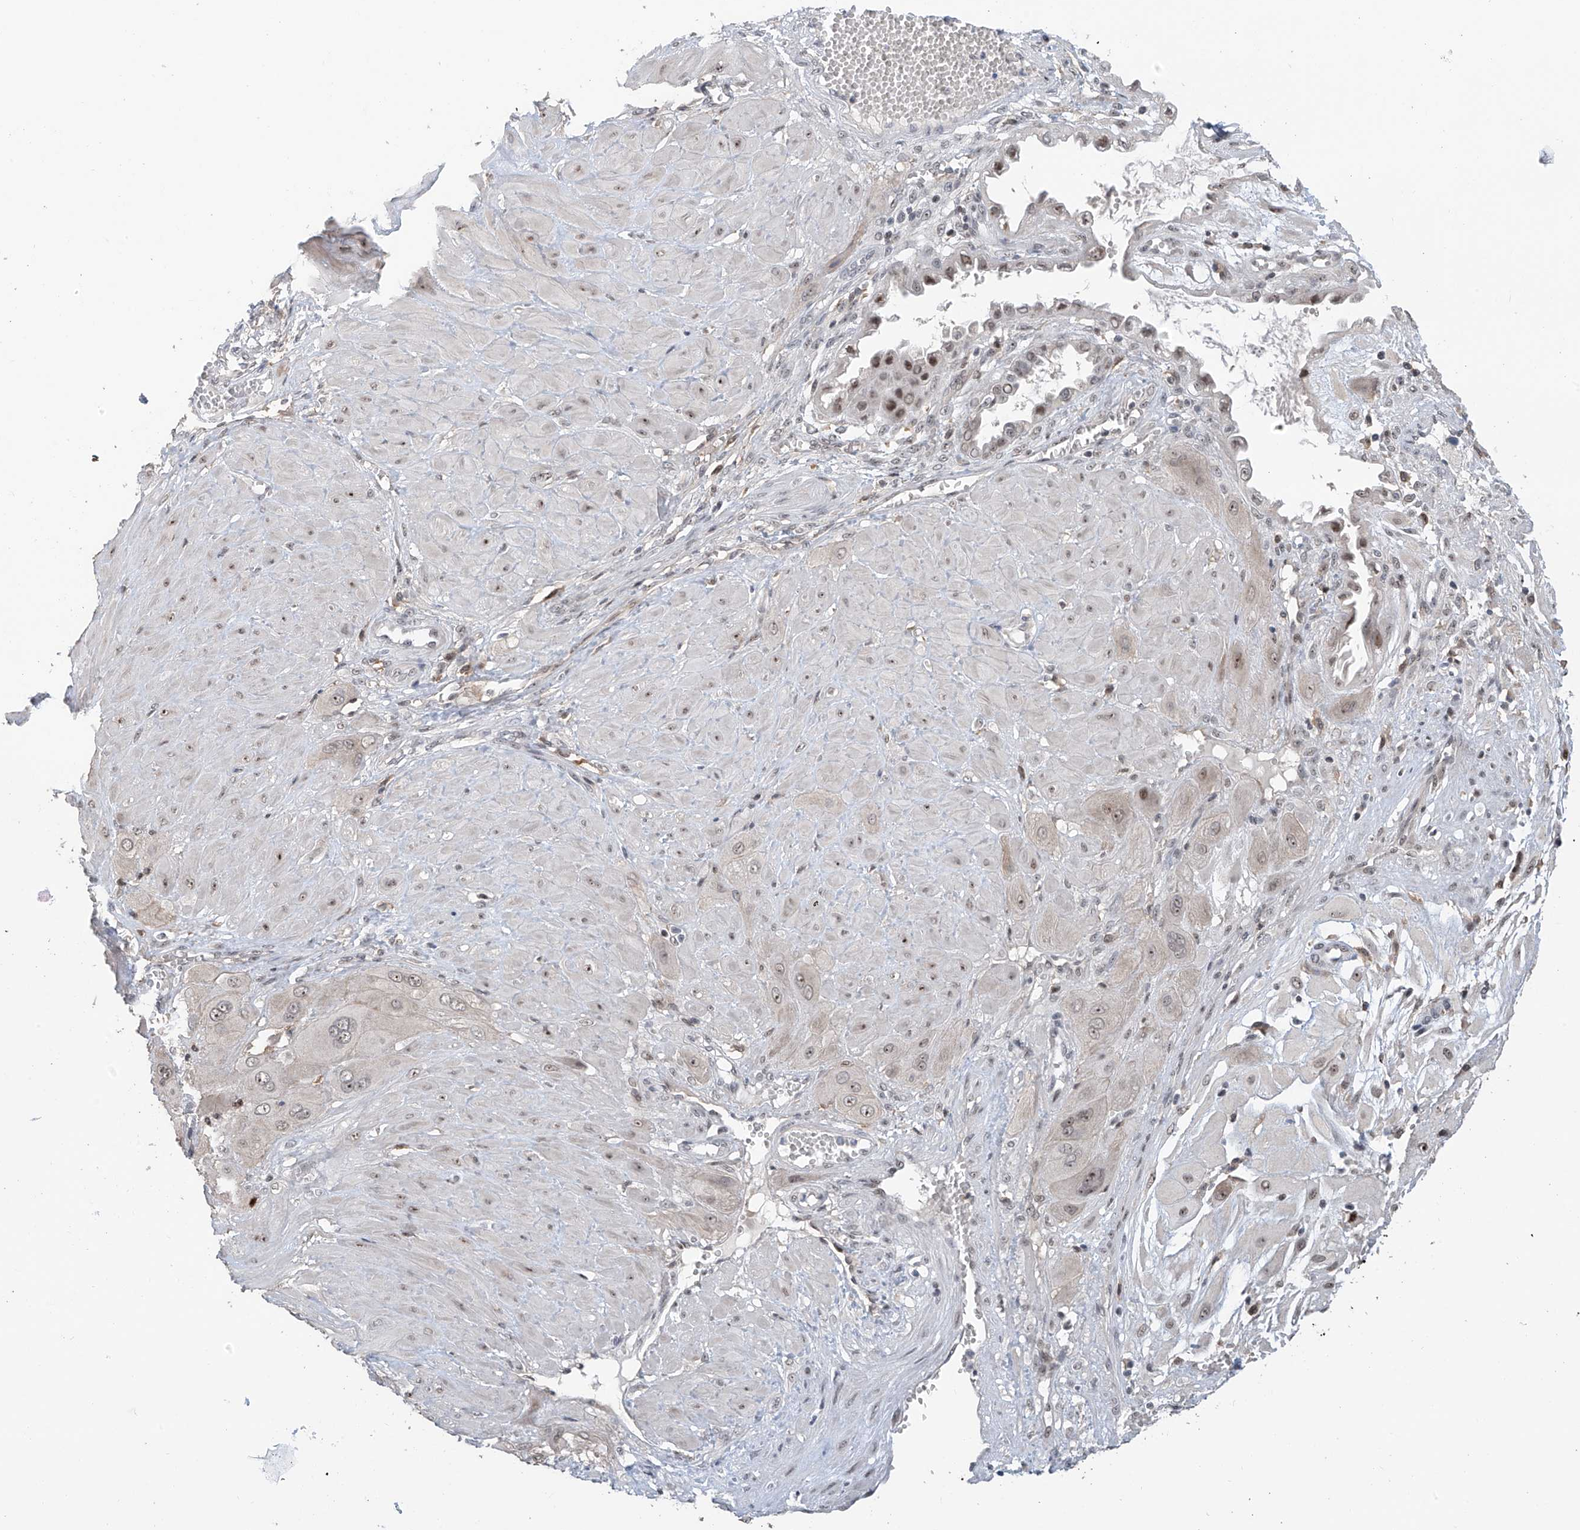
{"staining": {"intensity": "weak", "quantity": "<25%", "location": "nuclear"}, "tissue": "cervical cancer", "cell_type": "Tumor cells", "image_type": "cancer", "snomed": [{"axis": "morphology", "description": "Squamous cell carcinoma, NOS"}, {"axis": "topography", "description": "Cervix"}], "caption": "Immunohistochemical staining of human cervical squamous cell carcinoma exhibits no significant positivity in tumor cells.", "gene": "C1orf131", "patient": {"sex": "female", "age": 34}}